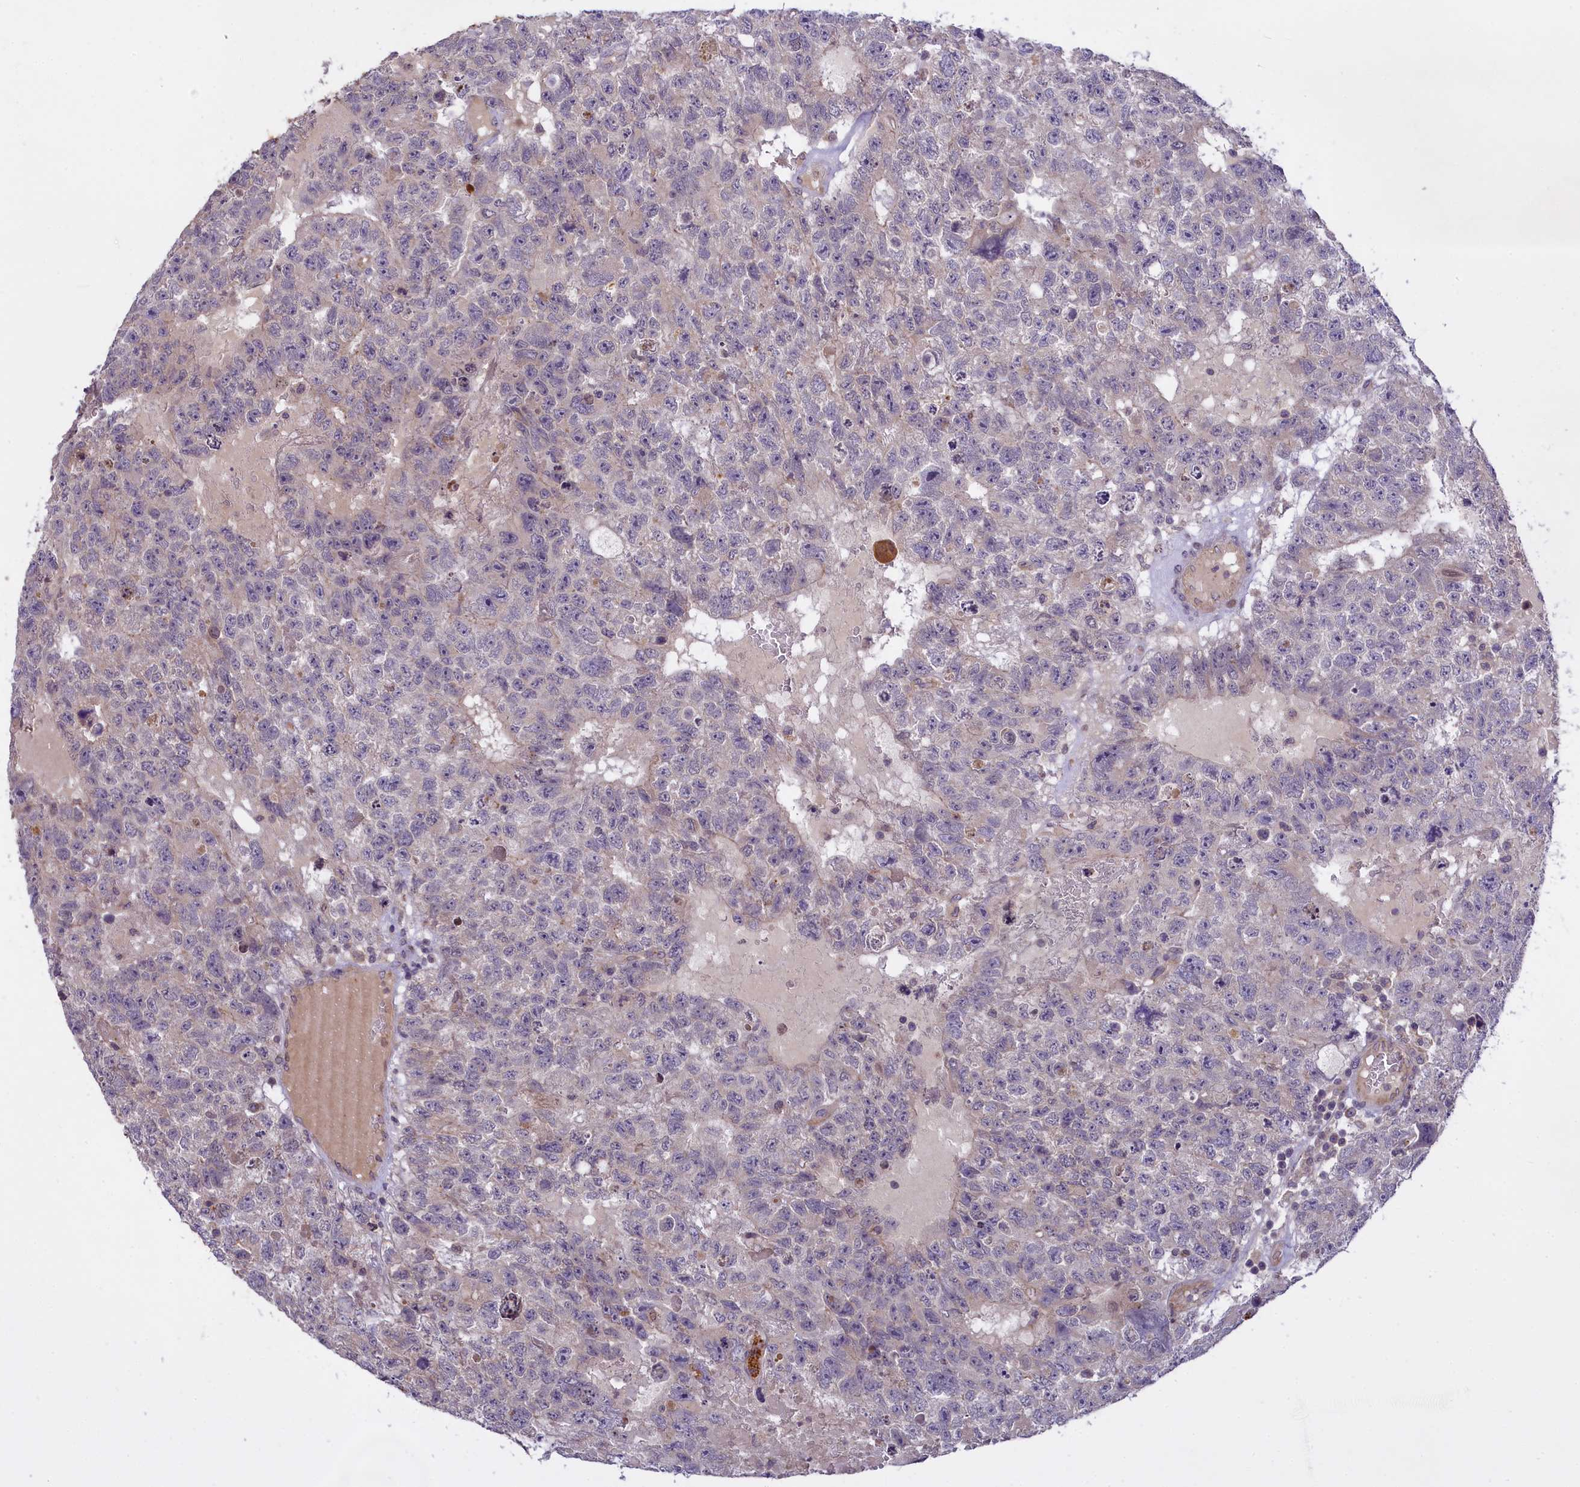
{"staining": {"intensity": "negative", "quantity": "none", "location": "none"}, "tissue": "testis cancer", "cell_type": "Tumor cells", "image_type": "cancer", "snomed": [{"axis": "morphology", "description": "Carcinoma, Embryonal, NOS"}, {"axis": "topography", "description": "Testis"}], "caption": "IHC image of human testis cancer (embryonal carcinoma) stained for a protein (brown), which displays no positivity in tumor cells.", "gene": "MEMO1", "patient": {"sex": "male", "age": 26}}